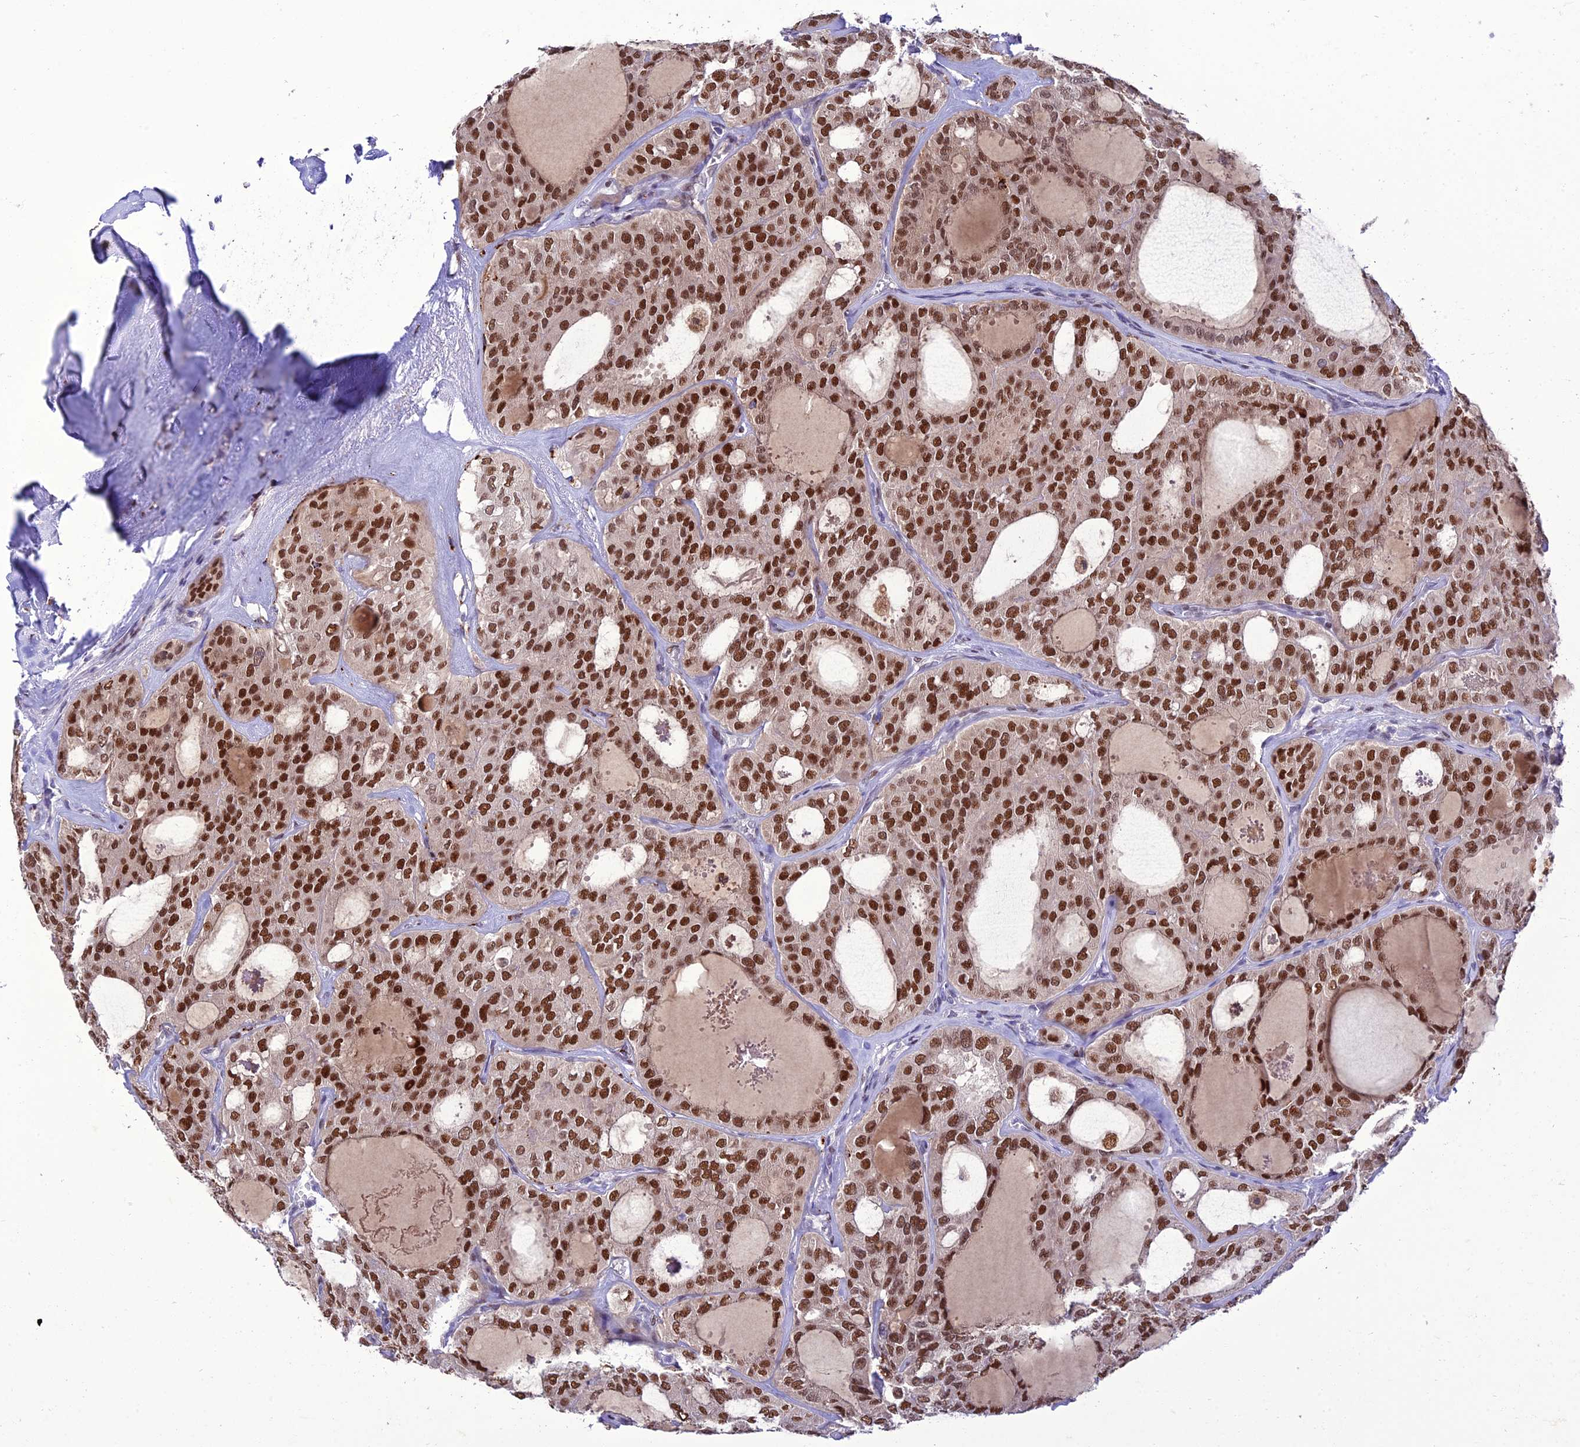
{"staining": {"intensity": "strong", "quantity": ">75%", "location": "nuclear"}, "tissue": "thyroid cancer", "cell_type": "Tumor cells", "image_type": "cancer", "snomed": [{"axis": "morphology", "description": "Follicular adenoma carcinoma, NOS"}, {"axis": "topography", "description": "Thyroid gland"}], "caption": "Thyroid follicular adenoma carcinoma stained with DAB (3,3'-diaminobenzidine) immunohistochemistry shows high levels of strong nuclear staining in about >75% of tumor cells. (DAB (3,3'-diaminobenzidine) IHC with brightfield microscopy, high magnification).", "gene": "HIC1", "patient": {"sex": "male", "age": 75}}